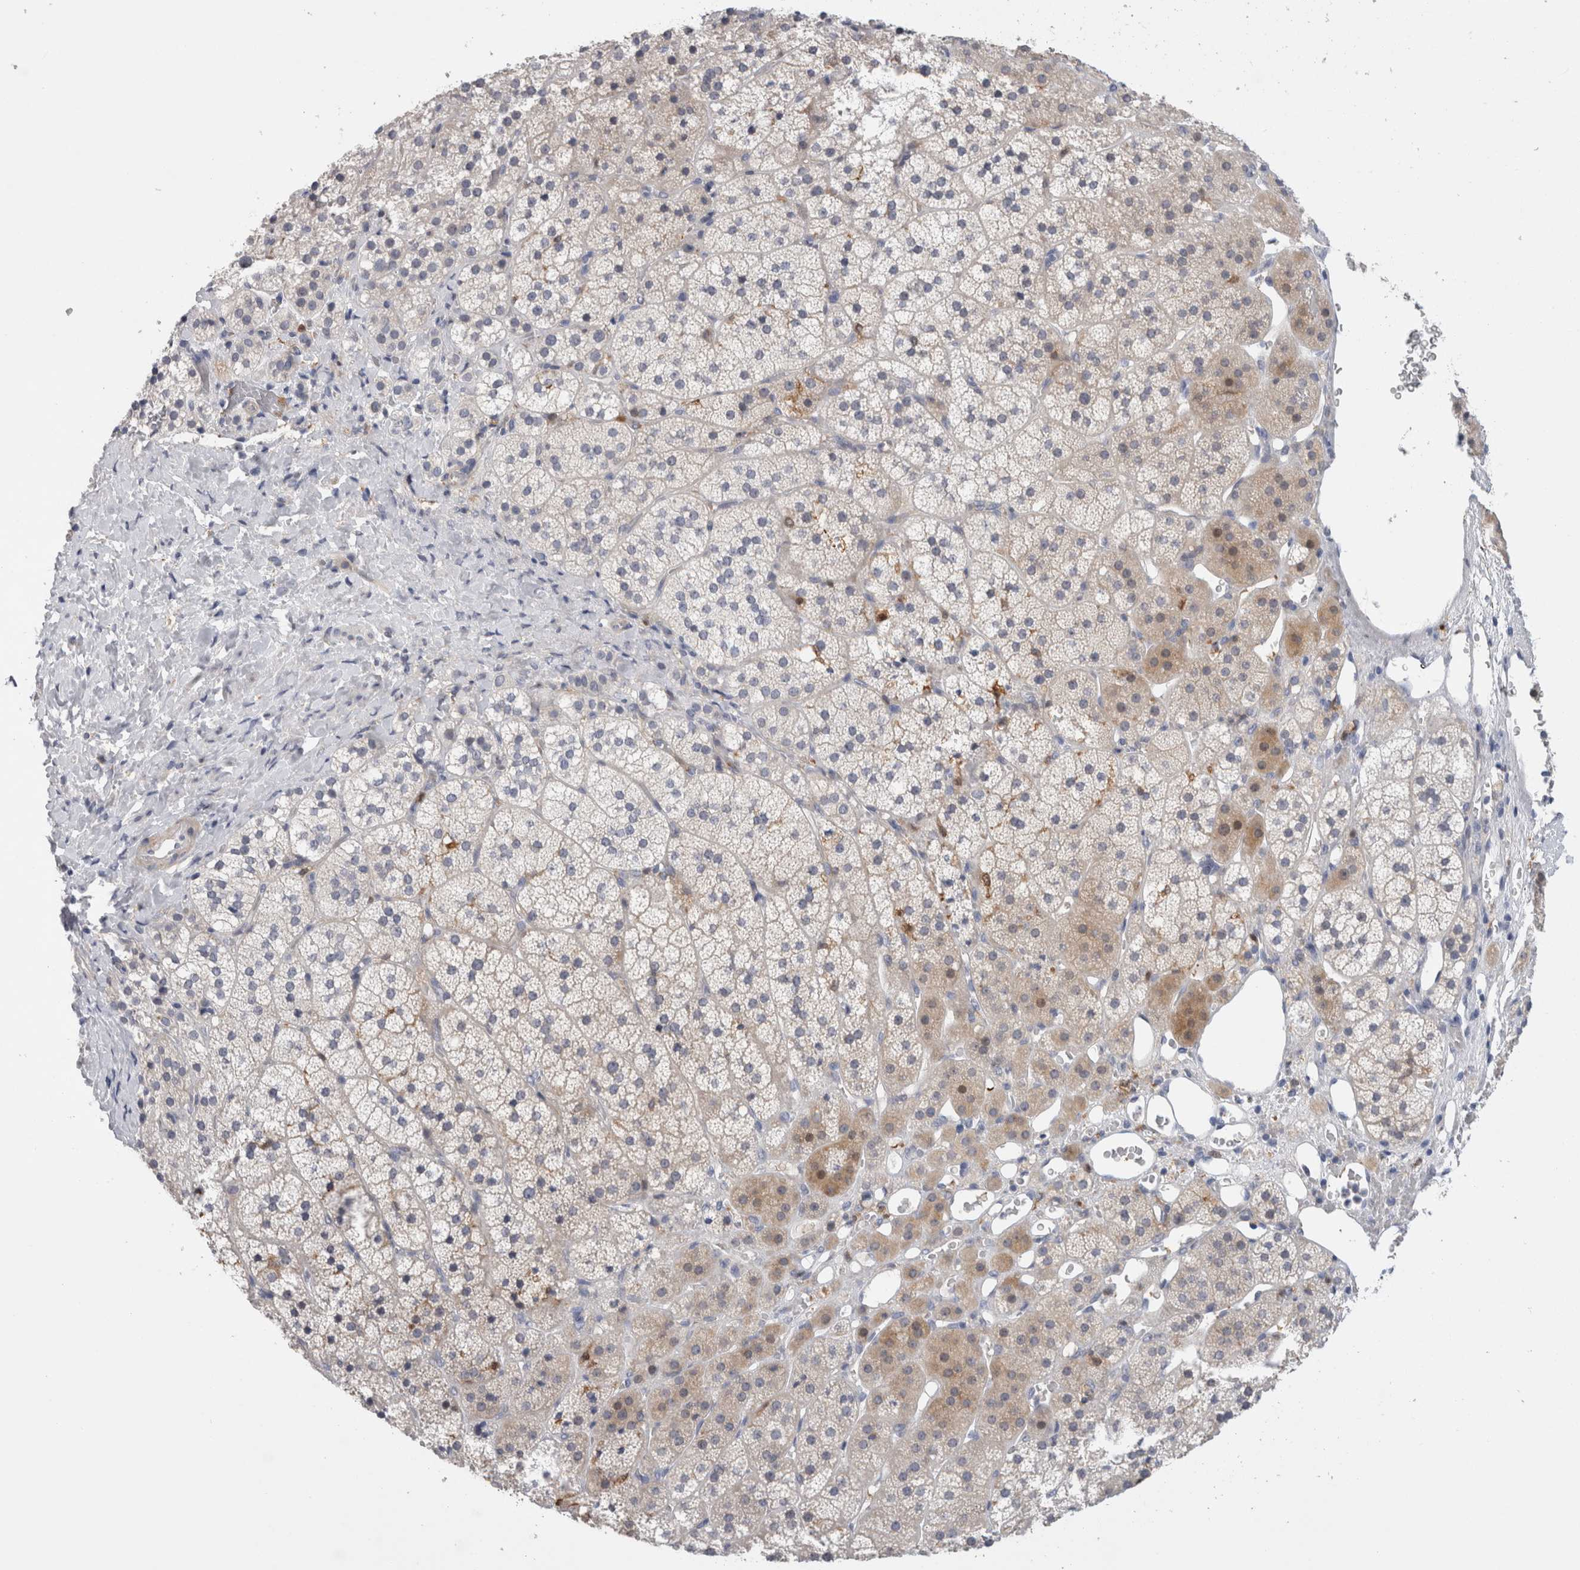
{"staining": {"intensity": "weak", "quantity": "25%-75%", "location": "cytoplasmic/membranous"}, "tissue": "adrenal gland", "cell_type": "Glandular cells", "image_type": "normal", "snomed": [{"axis": "morphology", "description": "Normal tissue, NOS"}, {"axis": "topography", "description": "Adrenal gland"}], "caption": "The photomicrograph displays immunohistochemical staining of benign adrenal gland. There is weak cytoplasmic/membranous expression is present in approximately 25%-75% of glandular cells. The staining is performed using DAB (3,3'-diaminobenzidine) brown chromogen to label protein expression. The nuclei are counter-stained blue using hematoxylin.", "gene": "SLC20A2", "patient": {"sex": "female", "age": 44}}